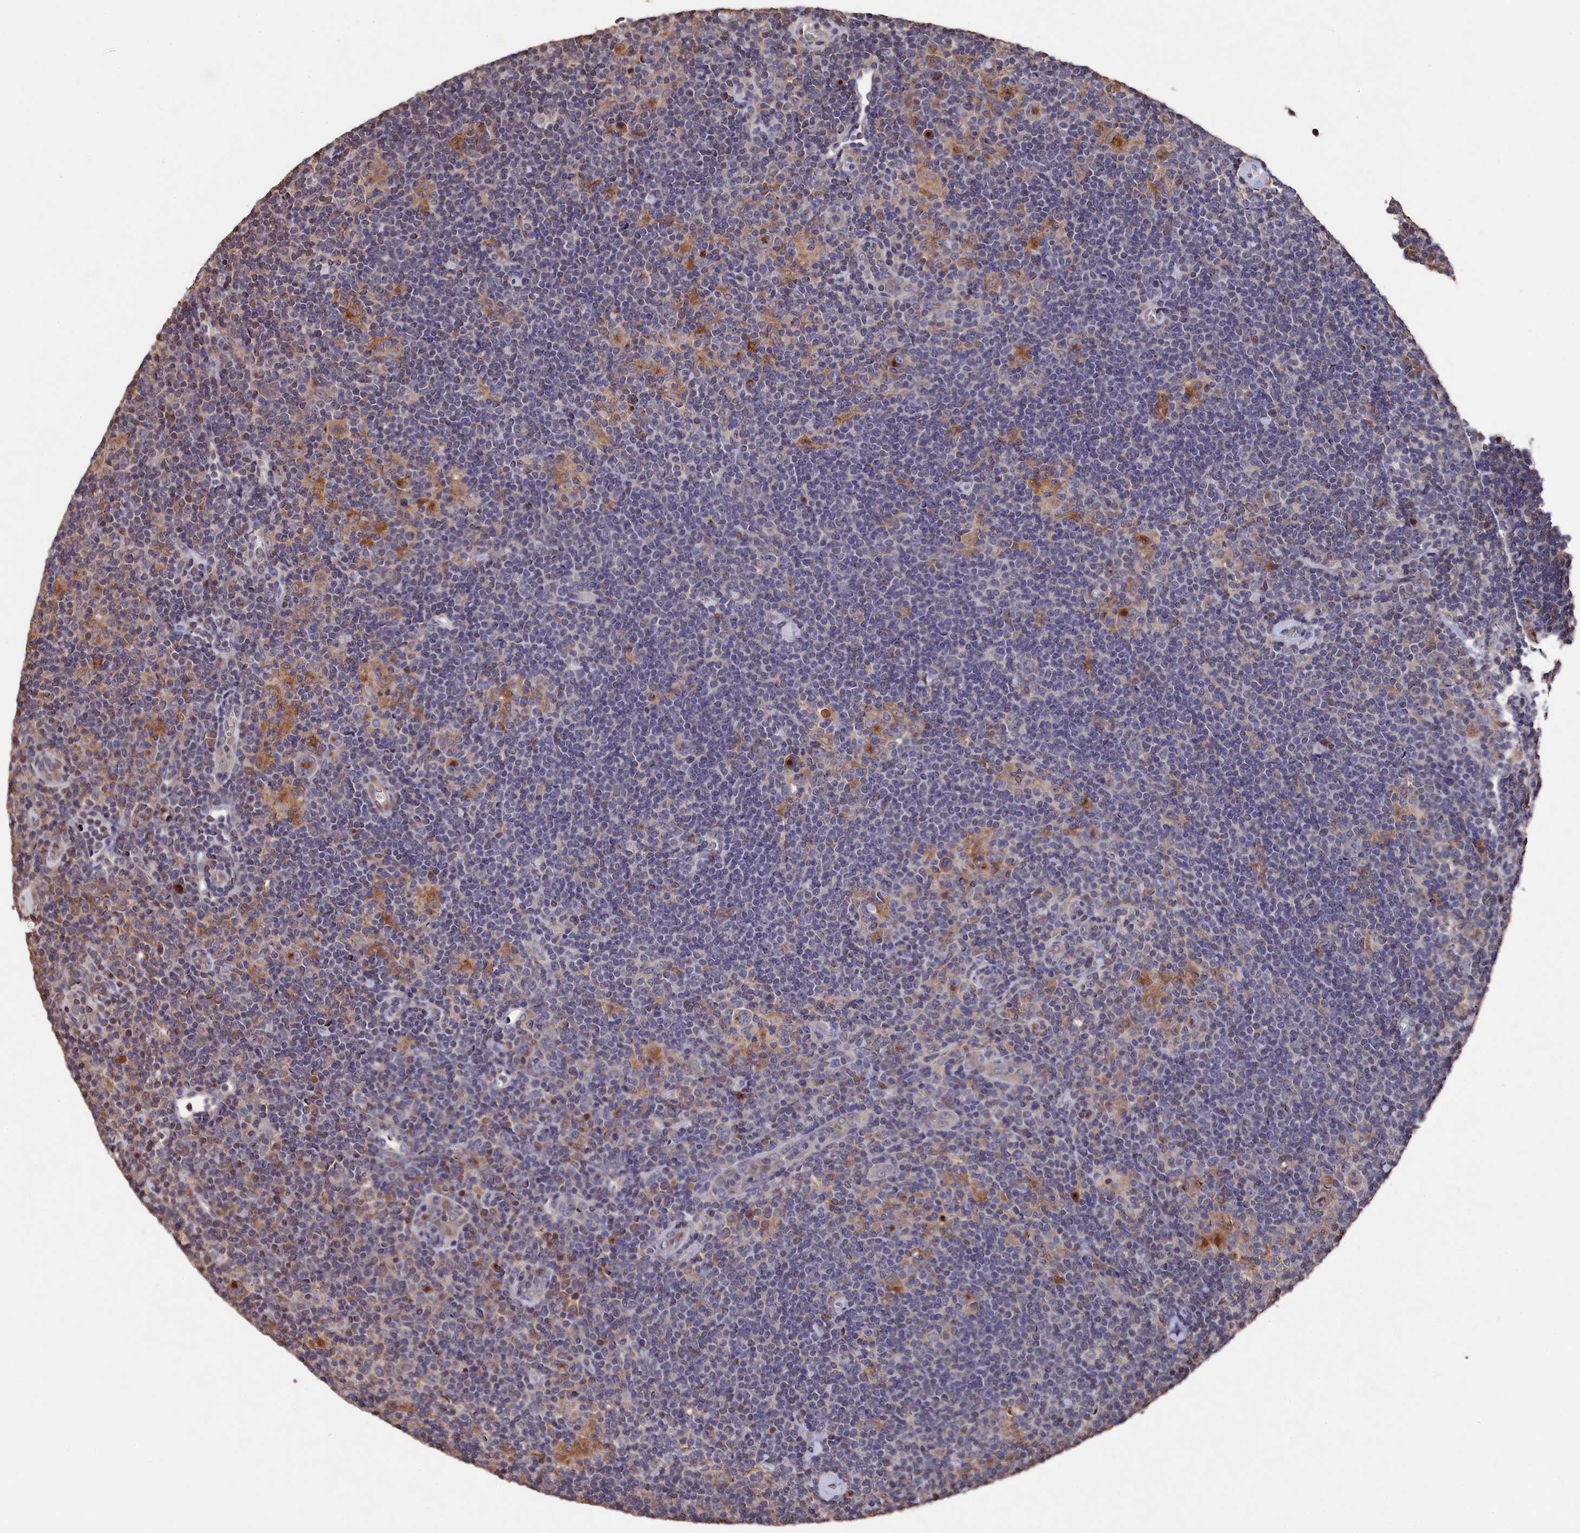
{"staining": {"intensity": "moderate", "quantity": ">75%", "location": "cytoplasmic/membranous"}, "tissue": "lymphoma", "cell_type": "Tumor cells", "image_type": "cancer", "snomed": [{"axis": "morphology", "description": "Hodgkin's disease, NOS"}, {"axis": "topography", "description": "Lymph node"}], "caption": "Protein analysis of lymphoma tissue exhibits moderate cytoplasmic/membranous positivity in about >75% of tumor cells. The protein is stained brown, and the nuclei are stained in blue (DAB IHC with brightfield microscopy, high magnification).", "gene": "NAA60", "patient": {"sex": "female", "age": 57}}